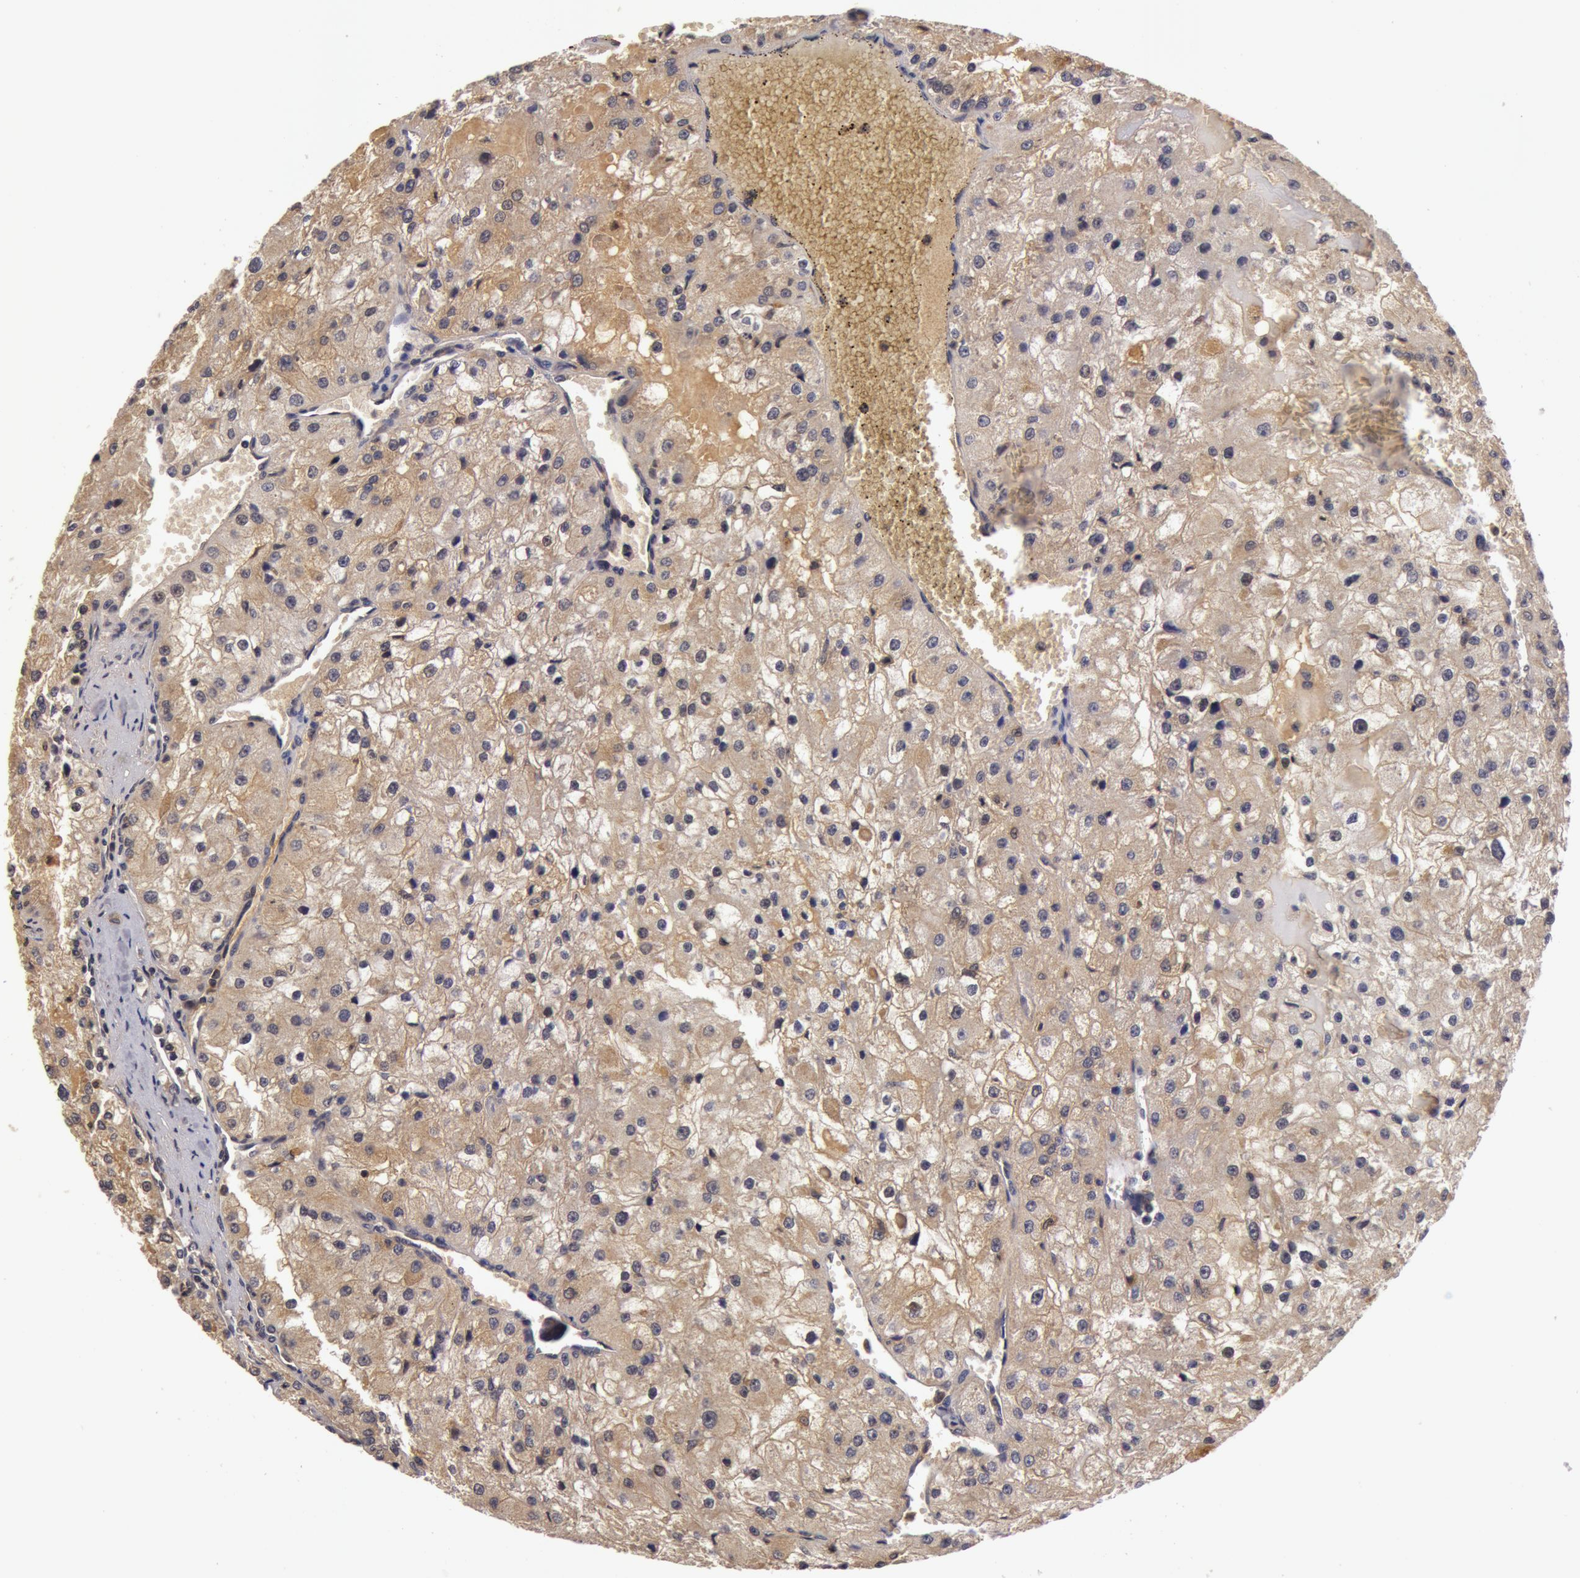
{"staining": {"intensity": "weak", "quantity": ">75%", "location": "cytoplasmic/membranous,nuclear"}, "tissue": "renal cancer", "cell_type": "Tumor cells", "image_type": "cancer", "snomed": [{"axis": "morphology", "description": "Adenocarcinoma, NOS"}, {"axis": "topography", "description": "Kidney"}], "caption": "Immunohistochemistry (IHC) of renal cancer (adenocarcinoma) displays low levels of weak cytoplasmic/membranous and nuclear positivity in about >75% of tumor cells.", "gene": "BCHE", "patient": {"sex": "female", "age": 74}}